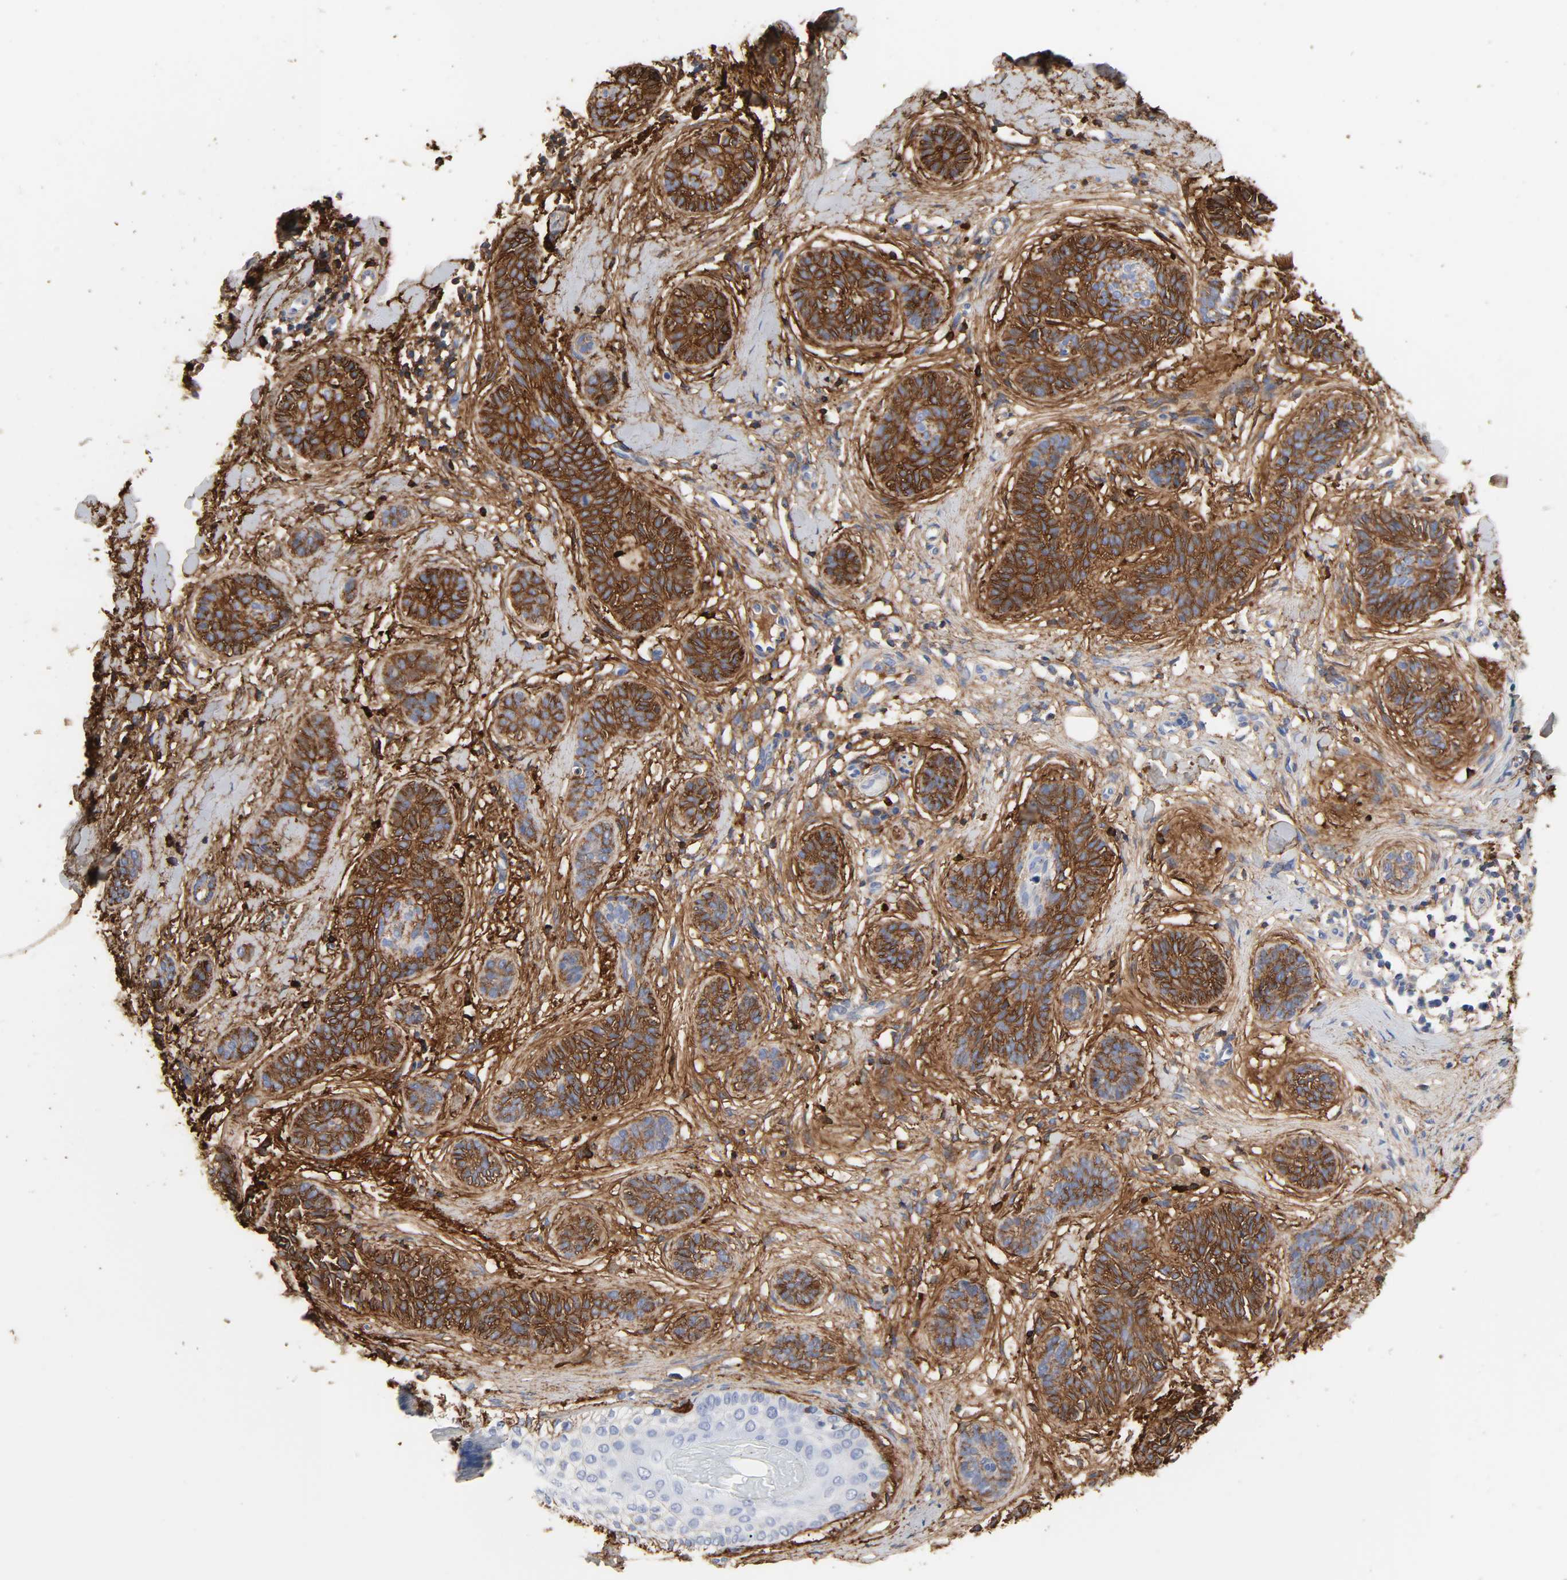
{"staining": {"intensity": "strong", "quantity": ">75%", "location": "cytoplasmic/membranous"}, "tissue": "skin cancer", "cell_type": "Tumor cells", "image_type": "cancer", "snomed": [{"axis": "morphology", "description": "Normal tissue, NOS"}, {"axis": "morphology", "description": "Basal cell carcinoma"}, {"axis": "topography", "description": "Skin"}], "caption": "Immunohistochemical staining of human skin basal cell carcinoma shows strong cytoplasmic/membranous protein staining in approximately >75% of tumor cells. Immunohistochemistry (ihc) stains the protein of interest in brown and the nuclei are stained blue.", "gene": "FBLN1", "patient": {"sex": "male", "age": 63}}